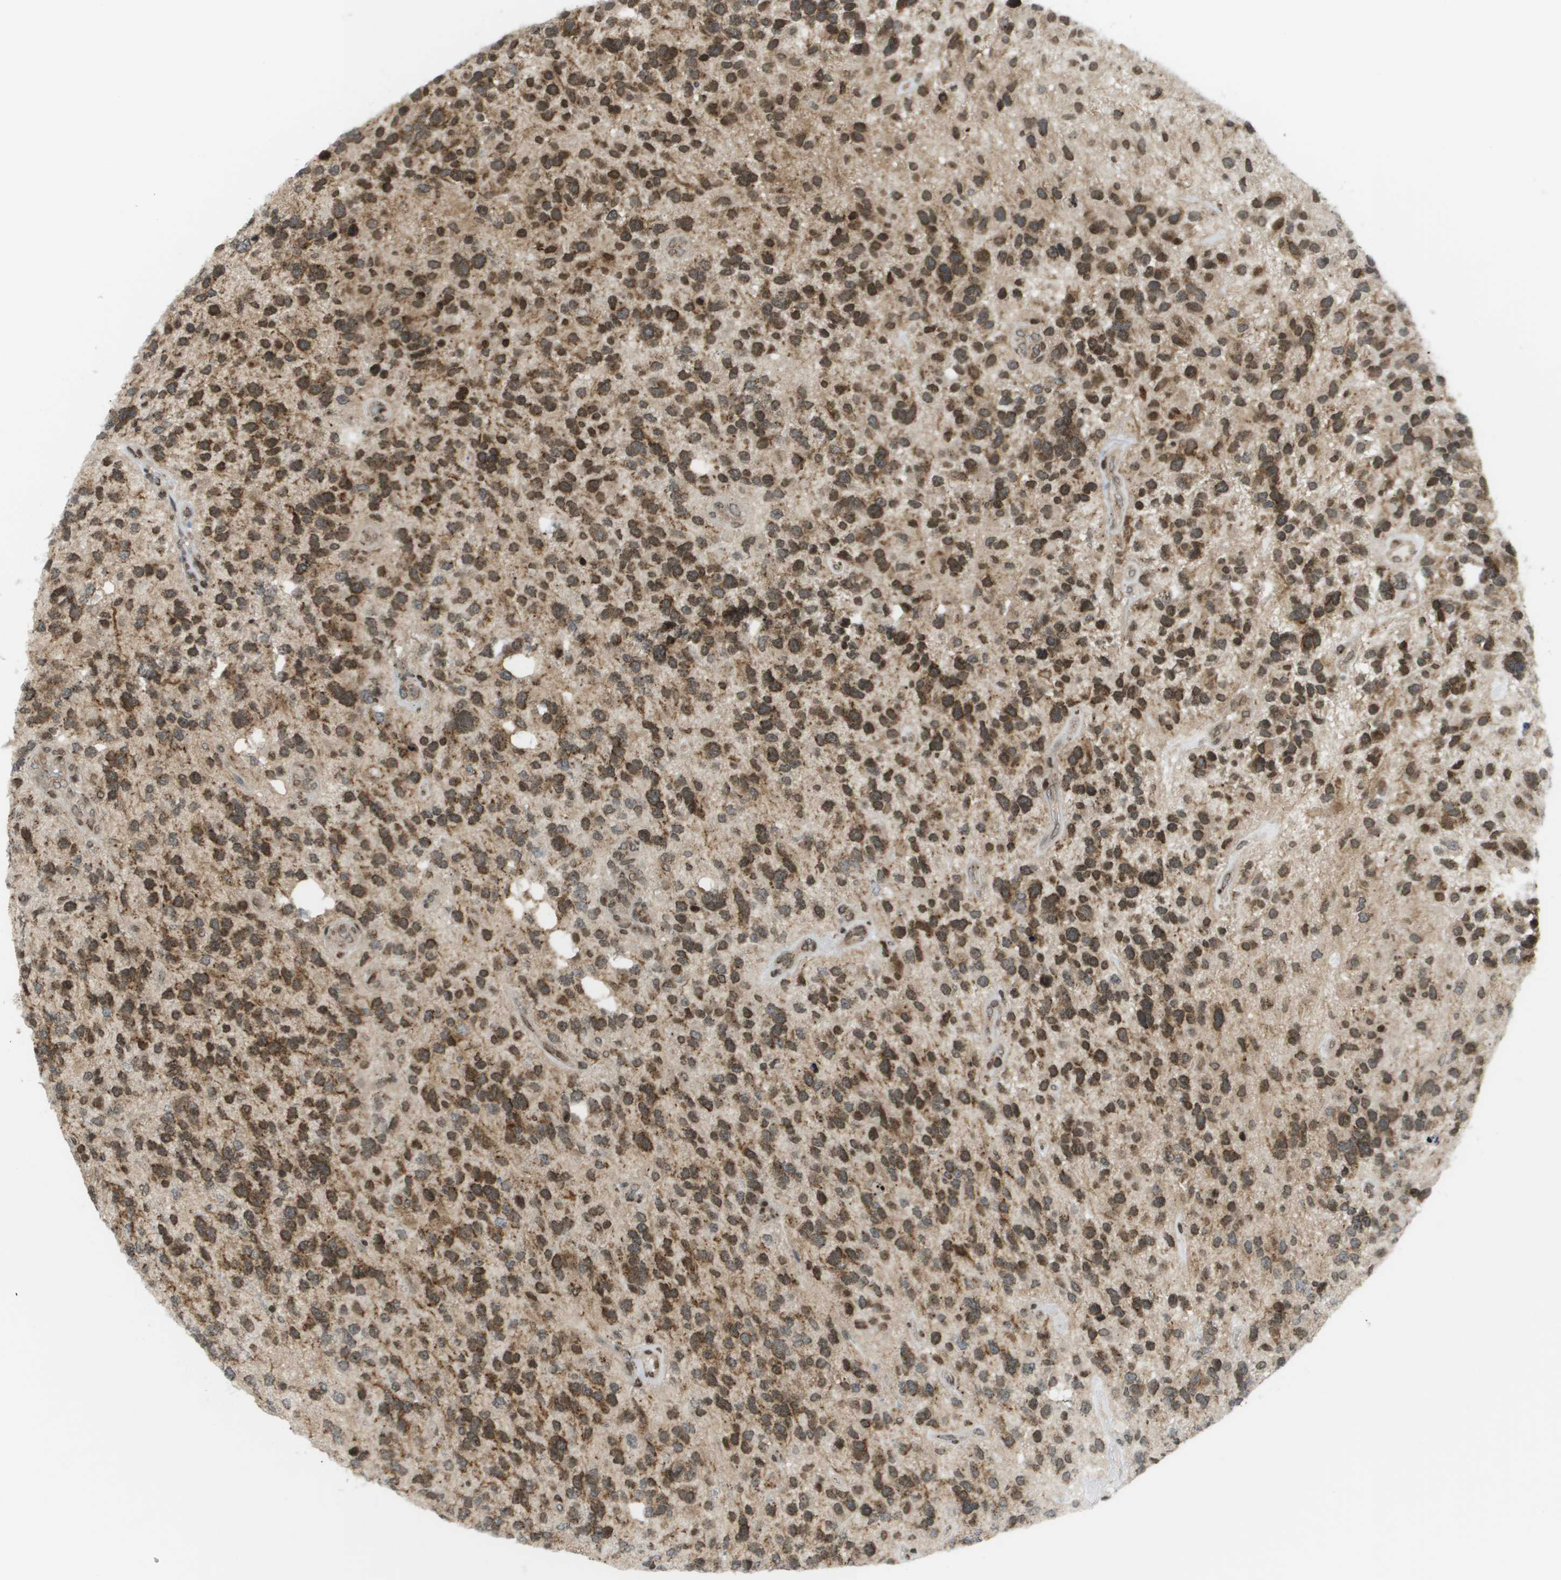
{"staining": {"intensity": "strong", "quantity": ">75%", "location": "cytoplasmic/membranous"}, "tissue": "glioma", "cell_type": "Tumor cells", "image_type": "cancer", "snomed": [{"axis": "morphology", "description": "Glioma, malignant, High grade"}, {"axis": "topography", "description": "Brain"}], "caption": "IHC (DAB) staining of glioma shows strong cytoplasmic/membranous protein expression in approximately >75% of tumor cells.", "gene": "EVC", "patient": {"sex": "female", "age": 58}}